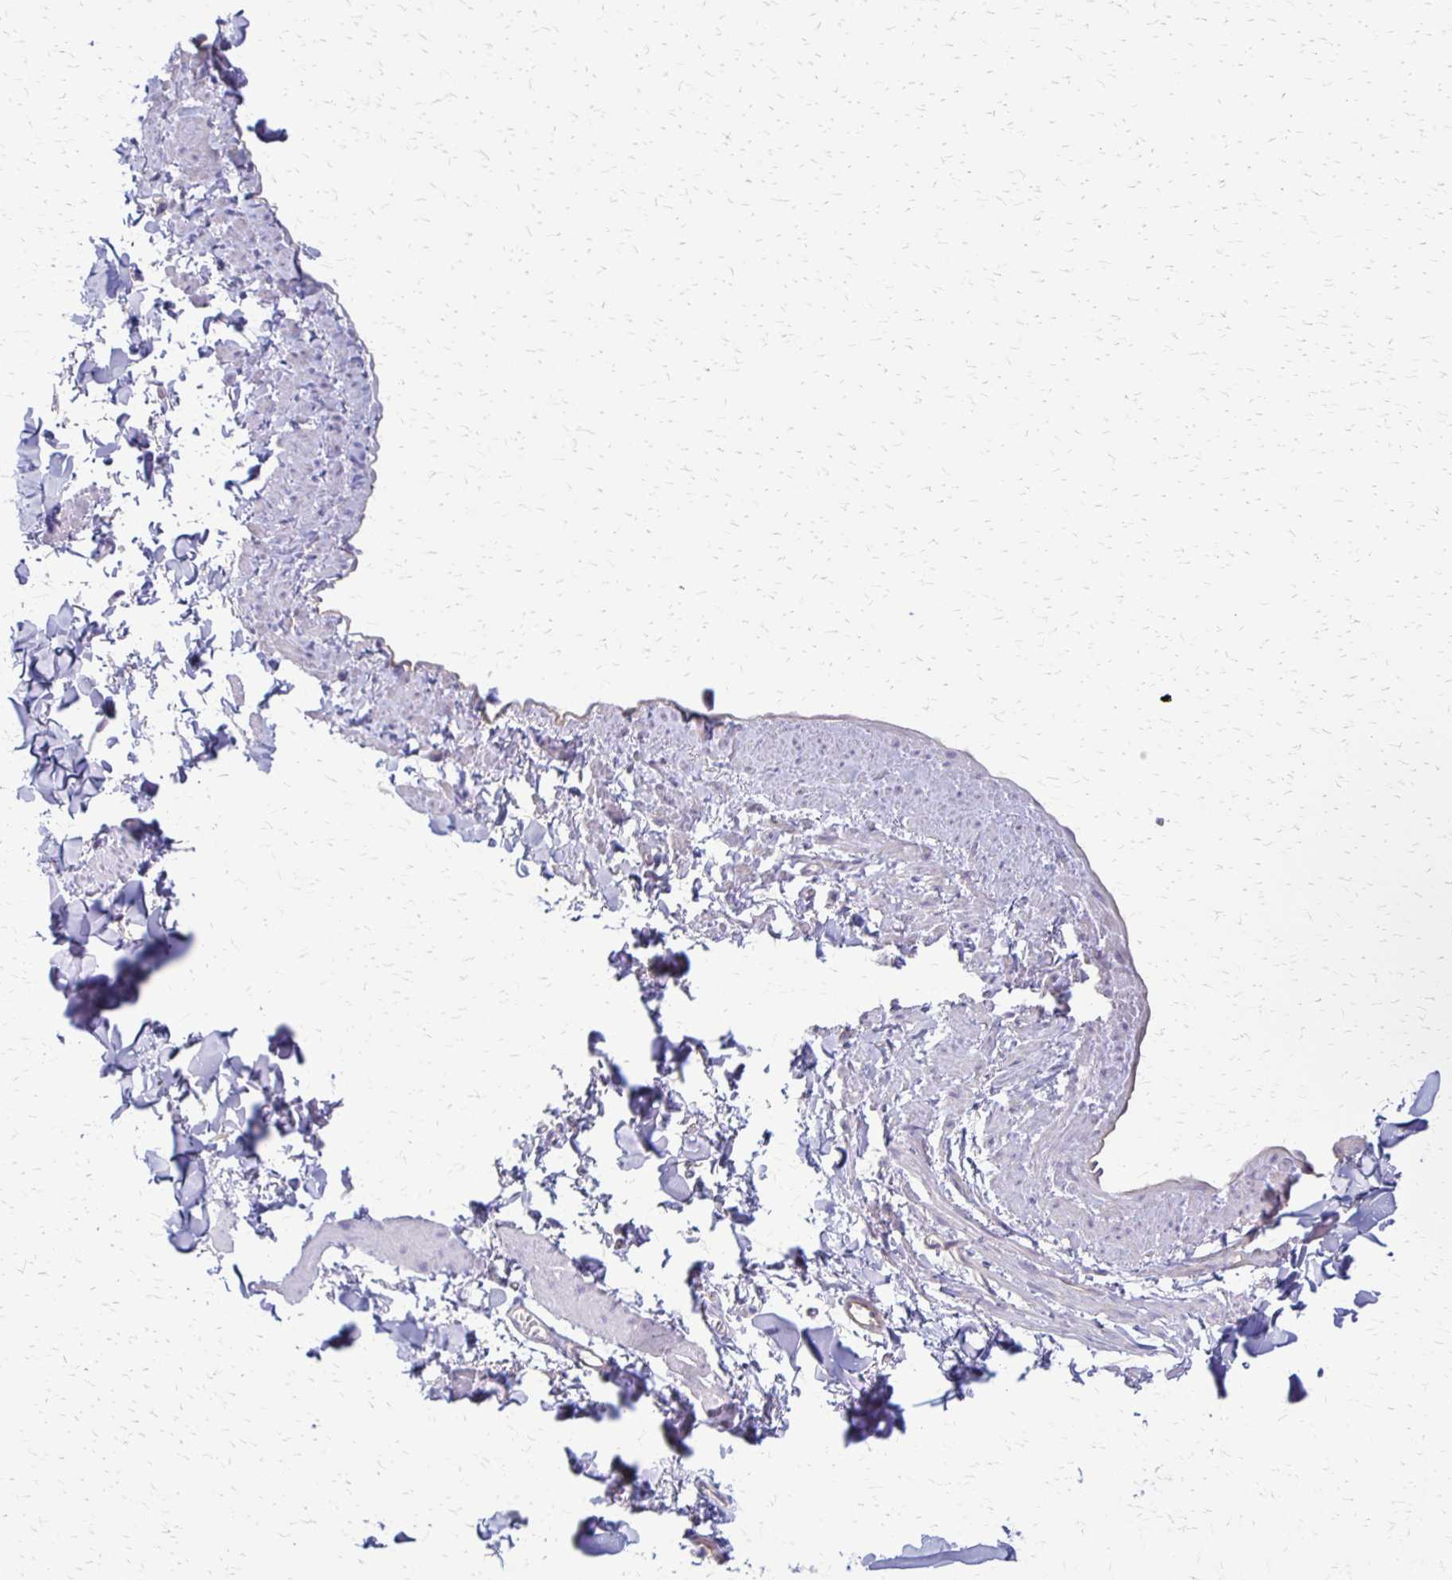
{"staining": {"intensity": "negative", "quantity": "none", "location": "none"}, "tissue": "adipose tissue", "cell_type": "Adipocytes", "image_type": "normal", "snomed": [{"axis": "morphology", "description": "Normal tissue, NOS"}, {"axis": "topography", "description": "Vulva"}, {"axis": "topography", "description": "Peripheral nerve tissue"}], "caption": "Adipocytes show no significant staining in unremarkable adipose tissue. (DAB immunohistochemistry, high magnification).", "gene": "RHOC", "patient": {"sex": "female", "age": 66}}